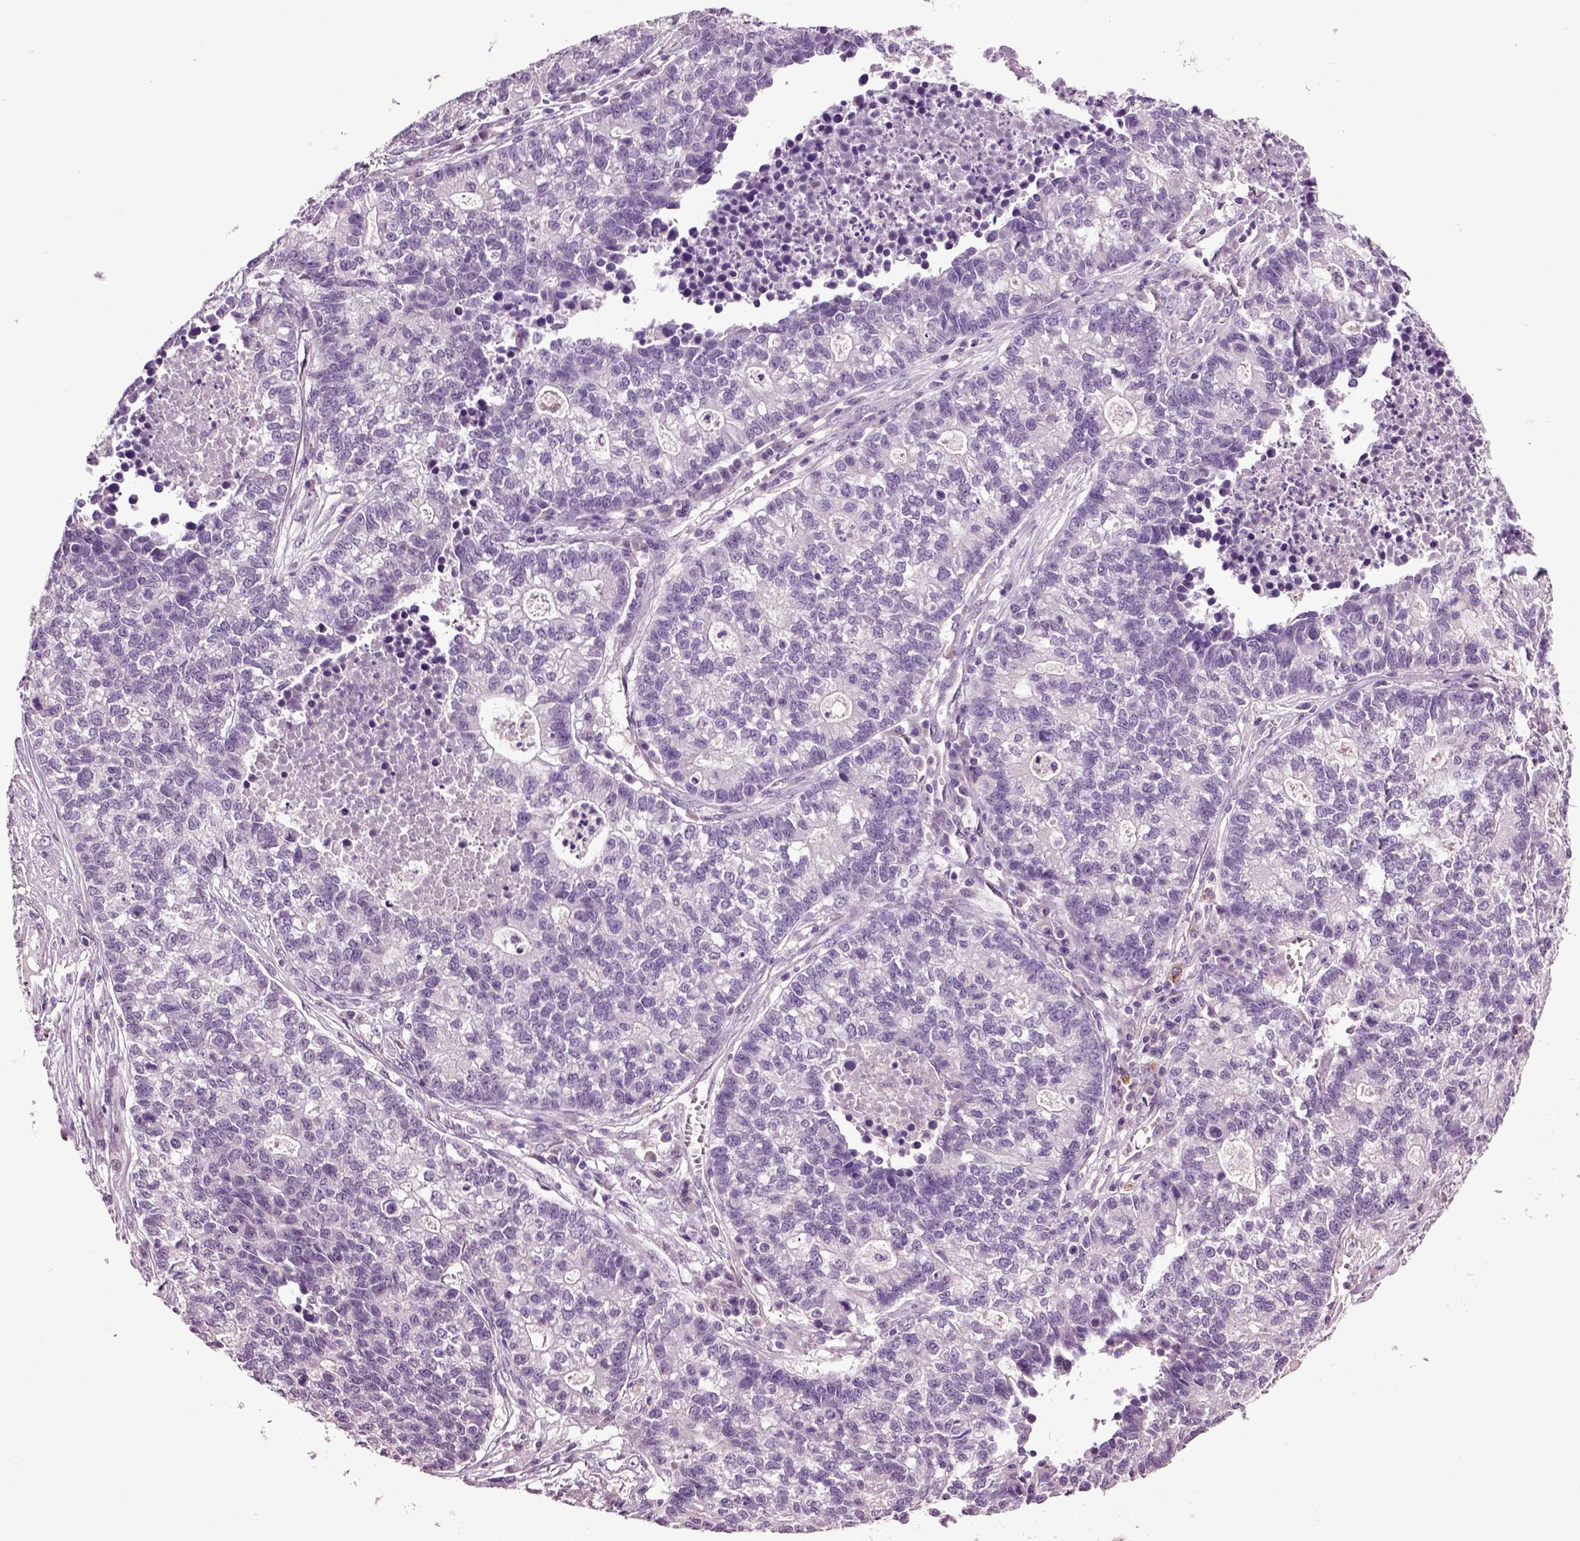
{"staining": {"intensity": "negative", "quantity": "none", "location": "none"}, "tissue": "lung cancer", "cell_type": "Tumor cells", "image_type": "cancer", "snomed": [{"axis": "morphology", "description": "Adenocarcinoma, NOS"}, {"axis": "topography", "description": "Lung"}], "caption": "Micrograph shows no protein staining in tumor cells of lung cancer (adenocarcinoma) tissue.", "gene": "CRHR1", "patient": {"sex": "male", "age": 57}}